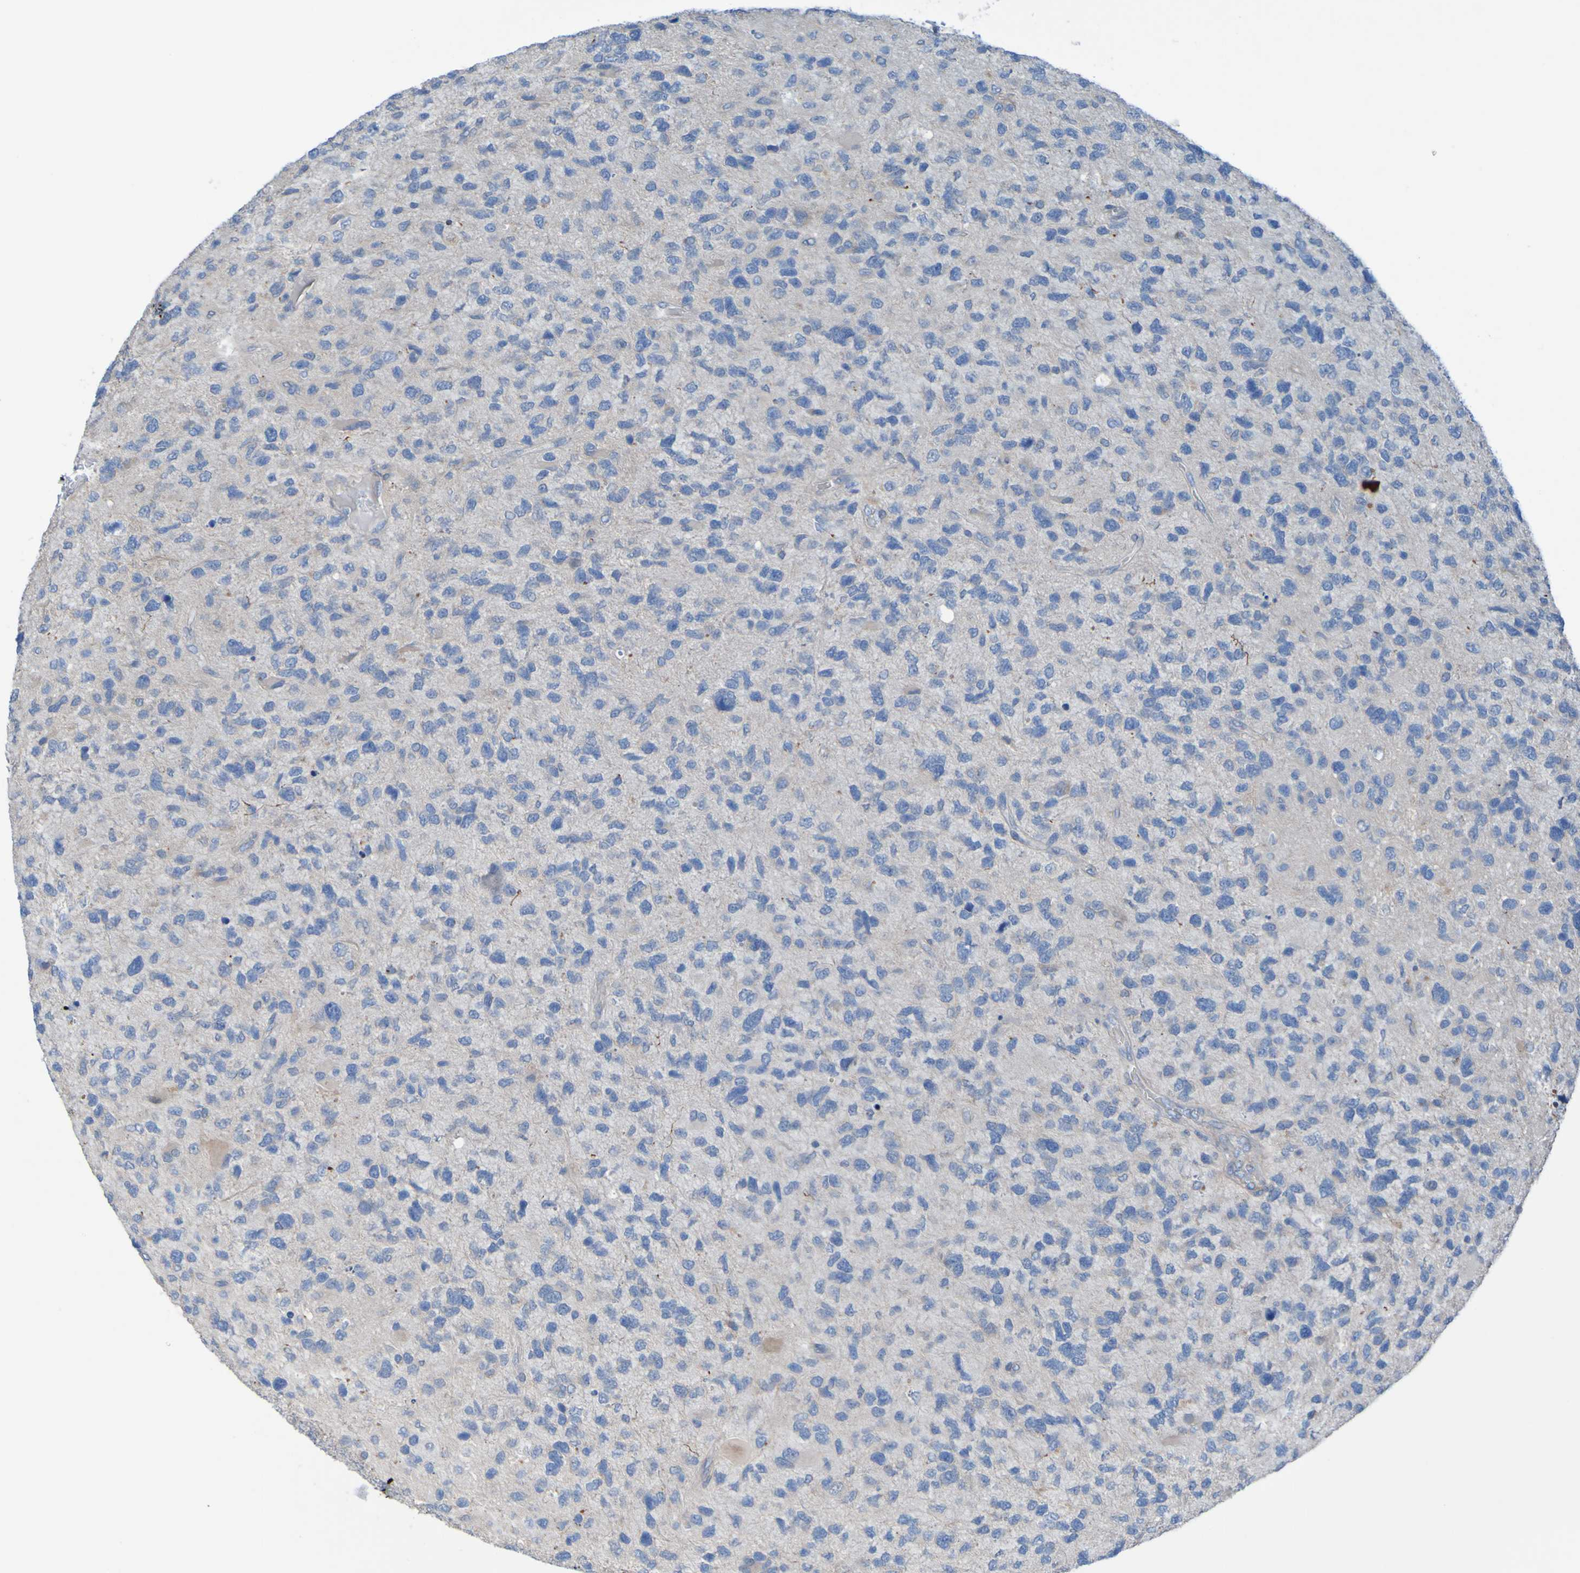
{"staining": {"intensity": "moderate", "quantity": "<25%", "location": "cytoplasmic/membranous"}, "tissue": "glioma", "cell_type": "Tumor cells", "image_type": "cancer", "snomed": [{"axis": "morphology", "description": "Glioma, malignant, High grade"}, {"axis": "topography", "description": "Brain"}], "caption": "This image exhibits IHC staining of human malignant glioma (high-grade), with low moderate cytoplasmic/membranous positivity in approximately <25% of tumor cells.", "gene": "NPRL3", "patient": {"sex": "female", "age": 58}}